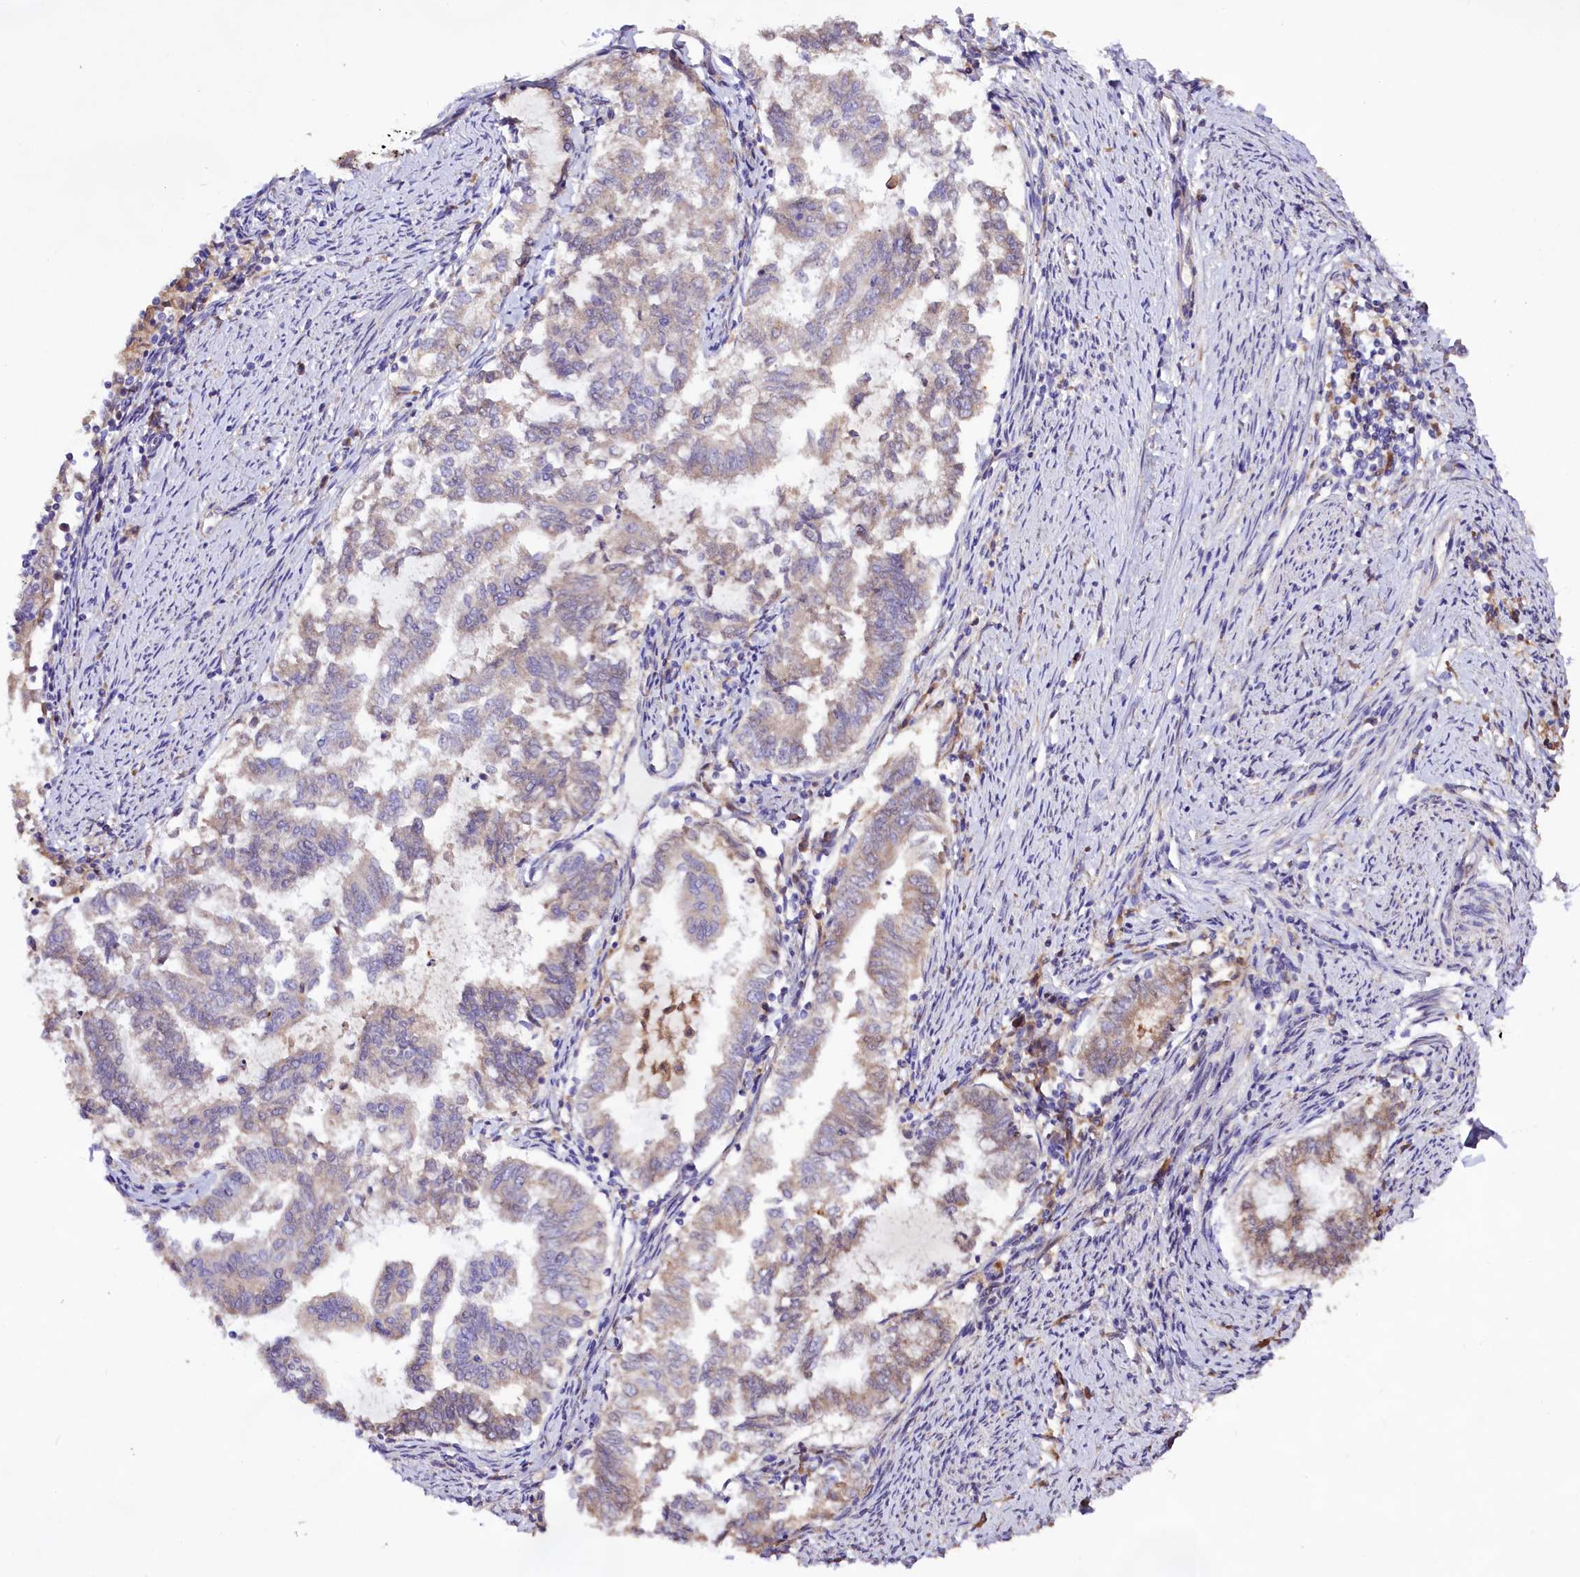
{"staining": {"intensity": "weak", "quantity": "<25%", "location": "cytoplasmic/membranous"}, "tissue": "endometrial cancer", "cell_type": "Tumor cells", "image_type": "cancer", "snomed": [{"axis": "morphology", "description": "Adenocarcinoma, NOS"}, {"axis": "topography", "description": "Endometrium"}], "caption": "This is a image of immunohistochemistry staining of endometrial cancer (adenocarcinoma), which shows no positivity in tumor cells.", "gene": "DMXL2", "patient": {"sex": "female", "age": 79}}